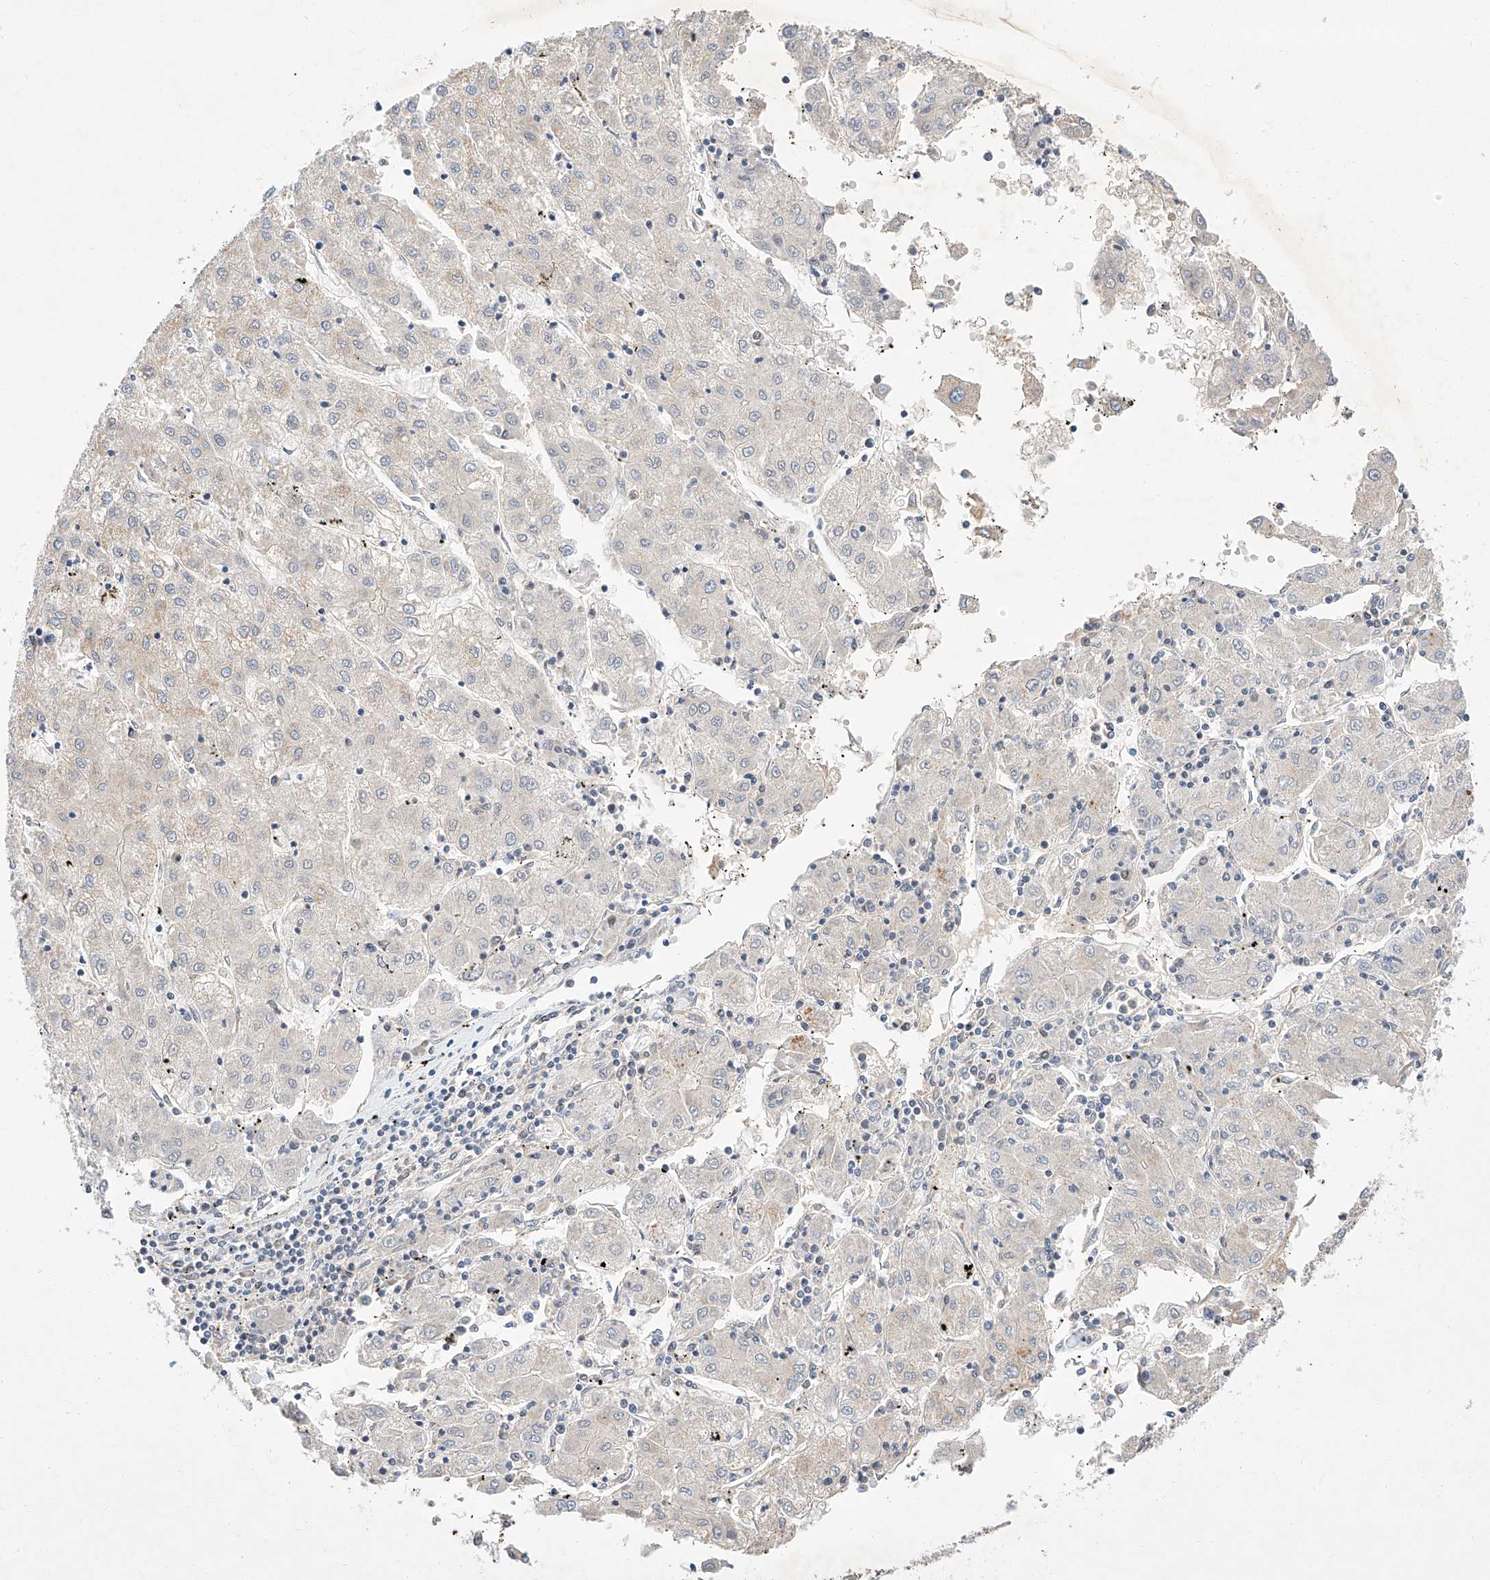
{"staining": {"intensity": "weak", "quantity": "<25%", "location": "cytoplasmic/membranous"}, "tissue": "liver cancer", "cell_type": "Tumor cells", "image_type": "cancer", "snomed": [{"axis": "morphology", "description": "Carcinoma, Hepatocellular, NOS"}, {"axis": "topography", "description": "Liver"}], "caption": "Immunohistochemistry histopathology image of liver cancer stained for a protein (brown), which reveals no expression in tumor cells.", "gene": "C6orf118", "patient": {"sex": "male", "age": 72}}